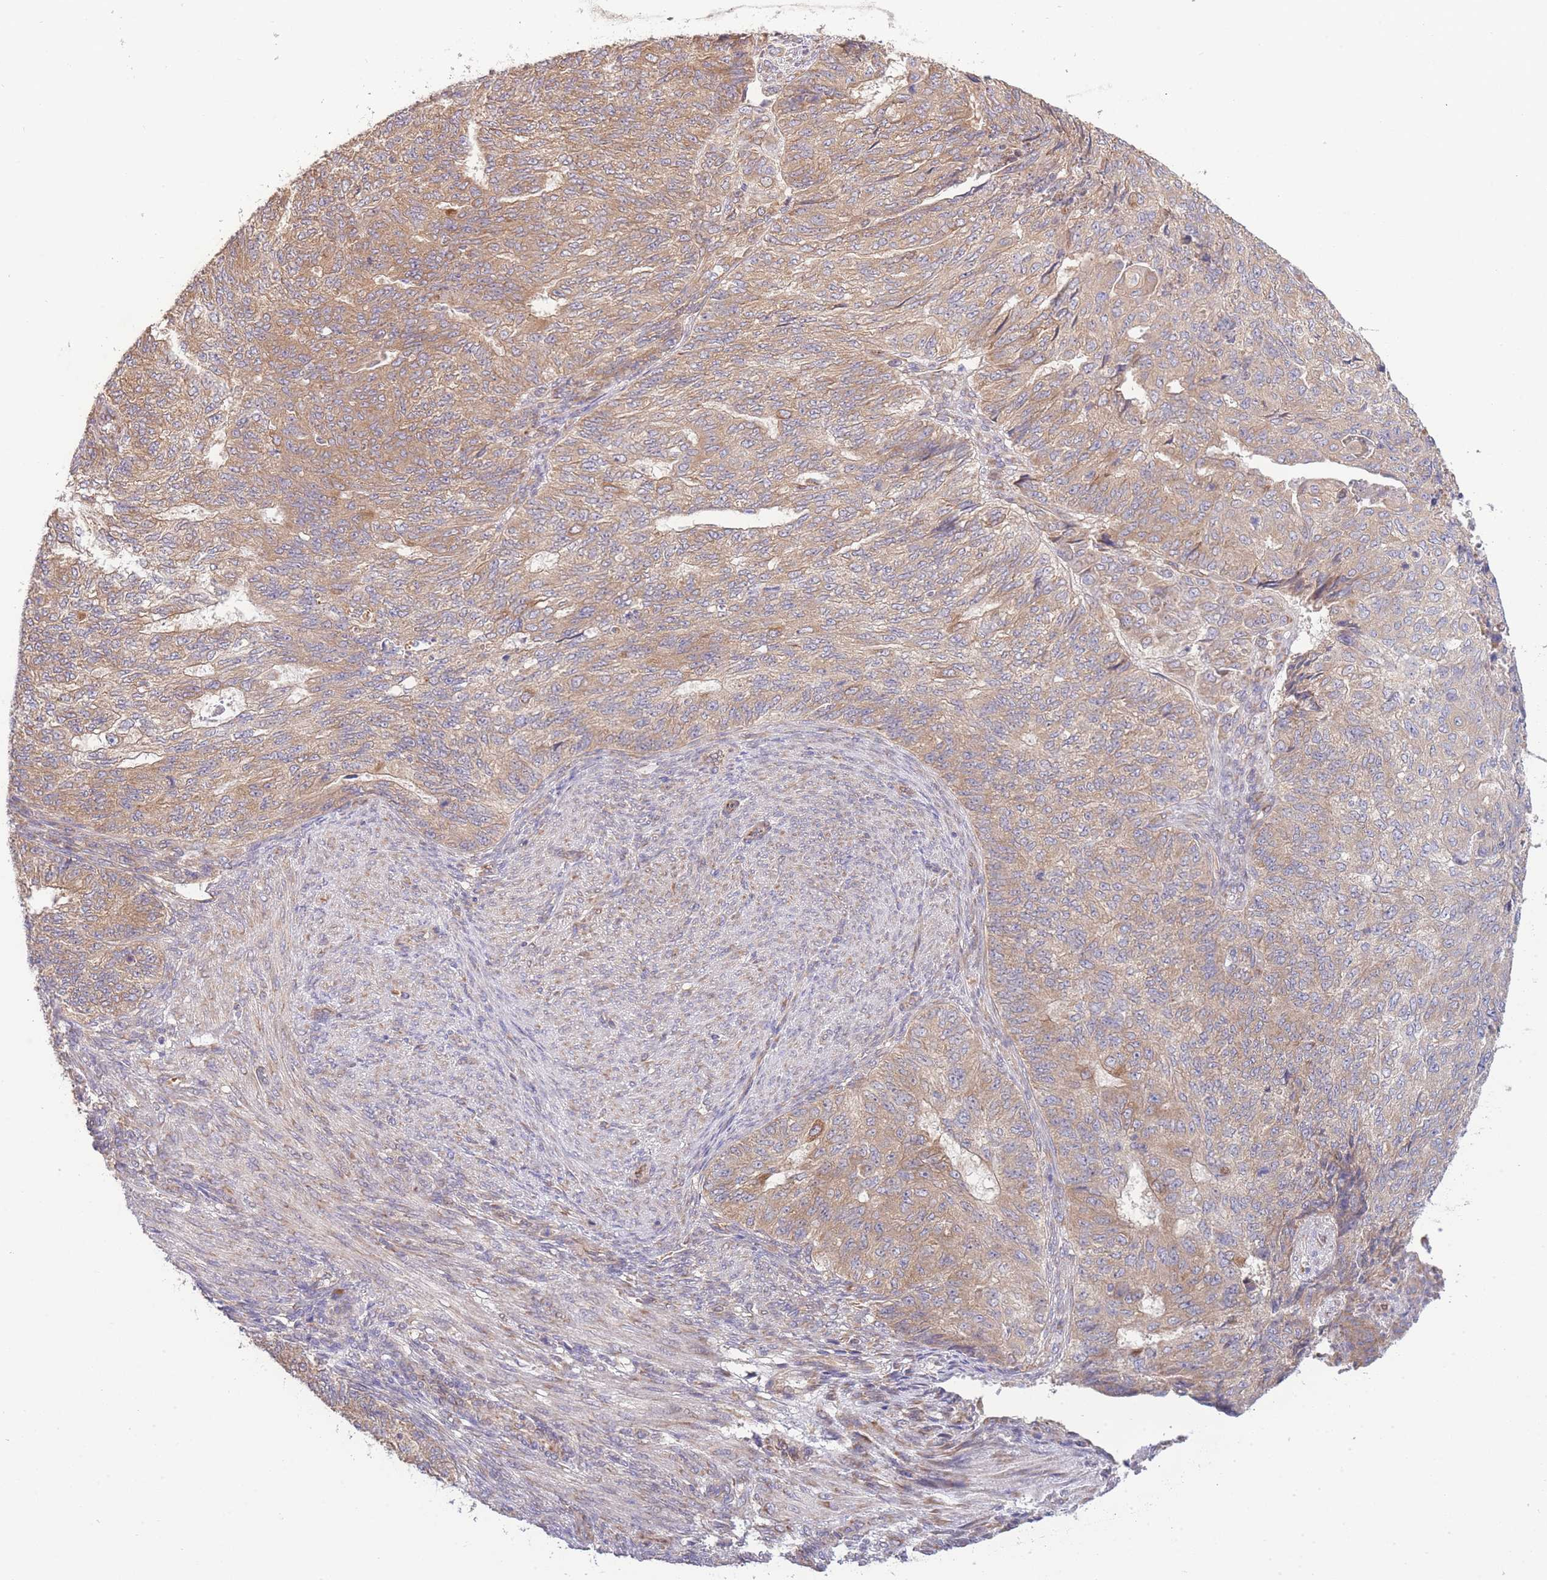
{"staining": {"intensity": "moderate", "quantity": ">75%", "location": "cytoplasmic/membranous"}, "tissue": "endometrial cancer", "cell_type": "Tumor cells", "image_type": "cancer", "snomed": [{"axis": "morphology", "description": "Adenocarcinoma, NOS"}, {"axis": "topography", "description": "Endometrium"}], "caption": "This is a photomicrograph of immunohistochemistry (IHC) staining of adenocarcinoma (endometrial), which shows moderate expression in the cytoplasmic/membranous of tumor cells.", "gene": "BEX1", "patient": {"sex": "female", "age": 32}}